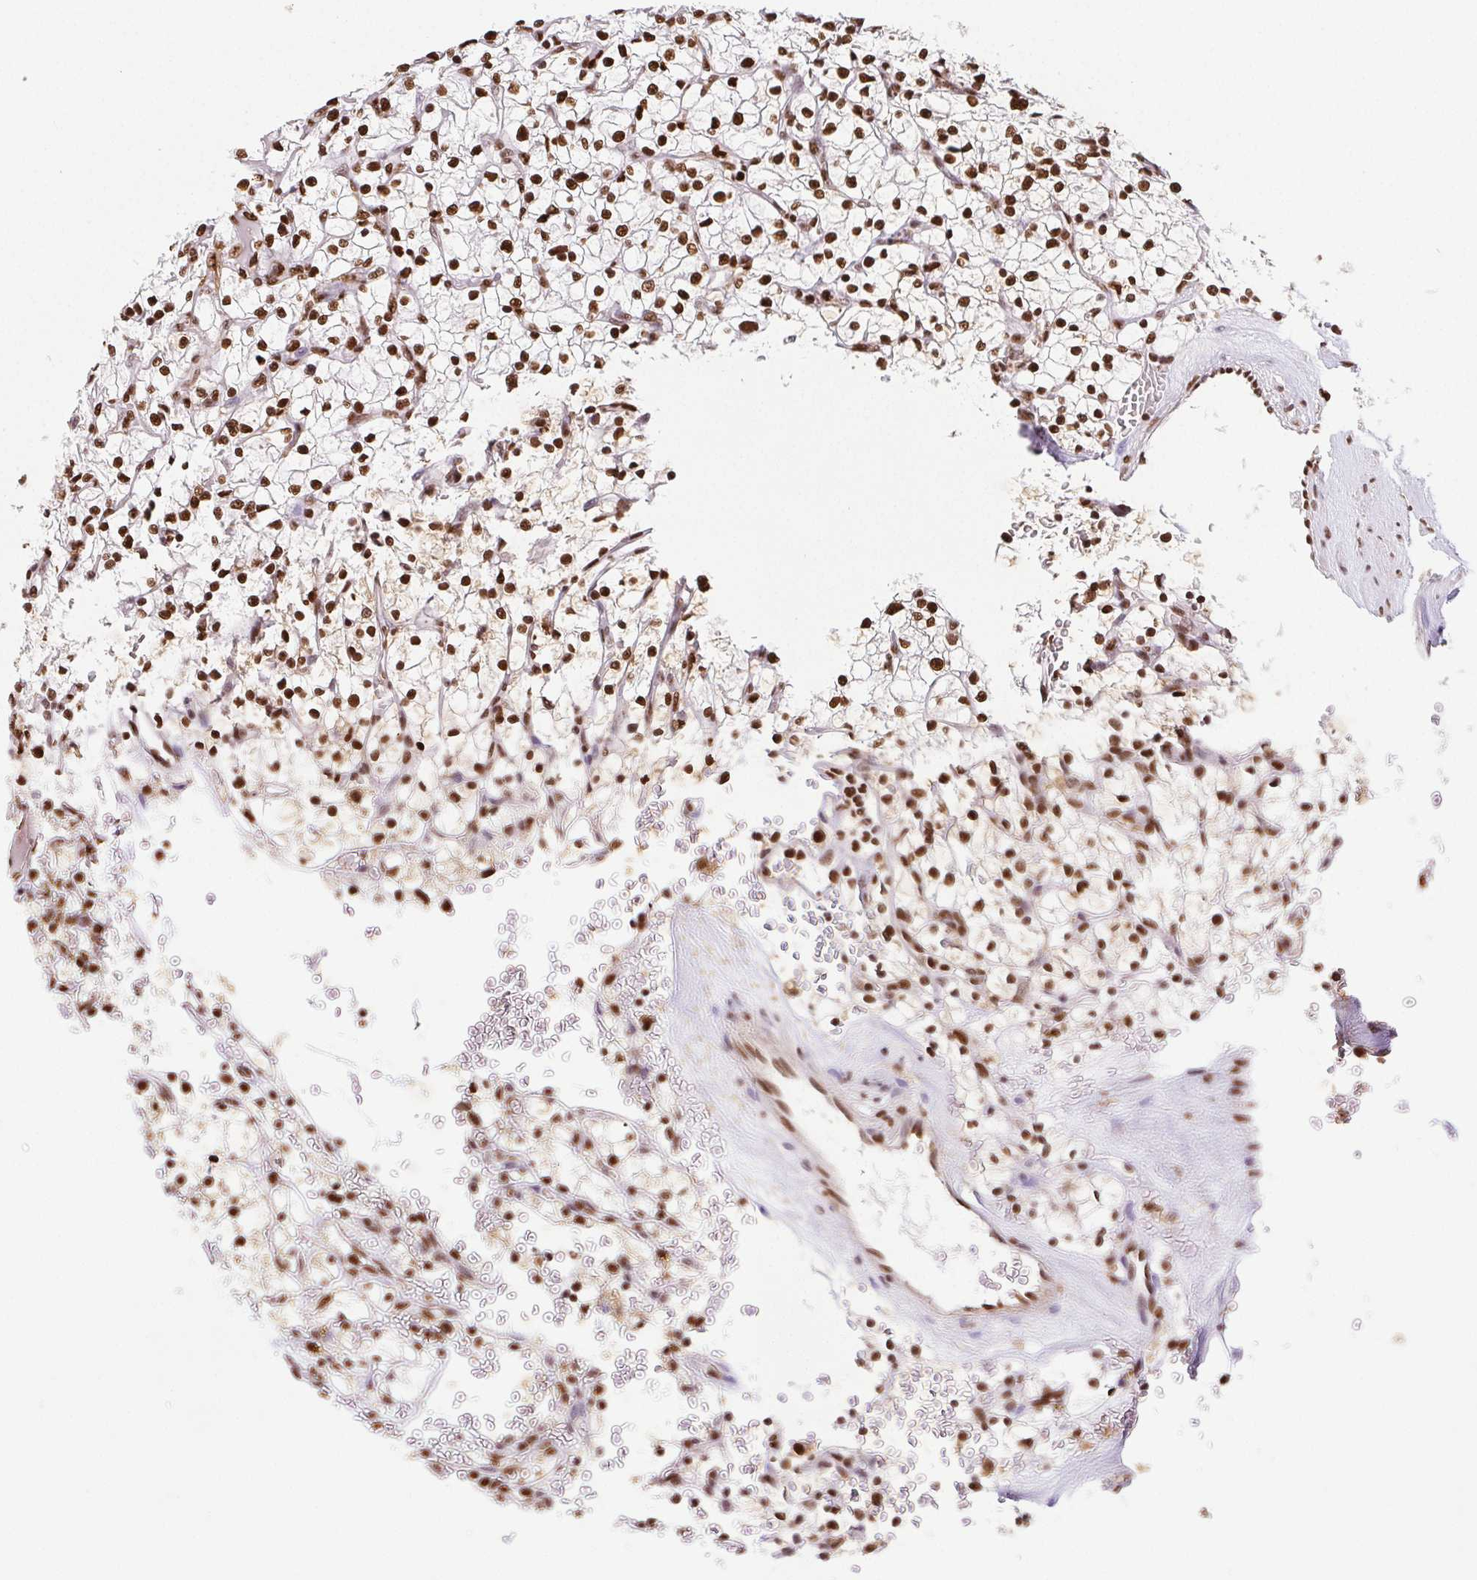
{"staining": {"intensity": "strong", "quantity": ">75%", "location": "nuclear"}, "tissue": "renal cancer", "cell_type": "Tumor cells", "image_type": "cancer", "snomed": [{"axis": "morphology", "description": "Adenocarcinoma, NOS"}, {"axis": "topography", "description": "Kidney"}], "caption": "The image demonstrates immunohistochemical staining of renal cancer. There is strong nuclear expression is present in about >75% of tumor cells. The protein of interest is stained brown, and the nuclei are stained in blue (DAB IHC with brightfield microscopy, high magnification).", "gene": "SET", "patient": {"sex": "female", "age": 64}}